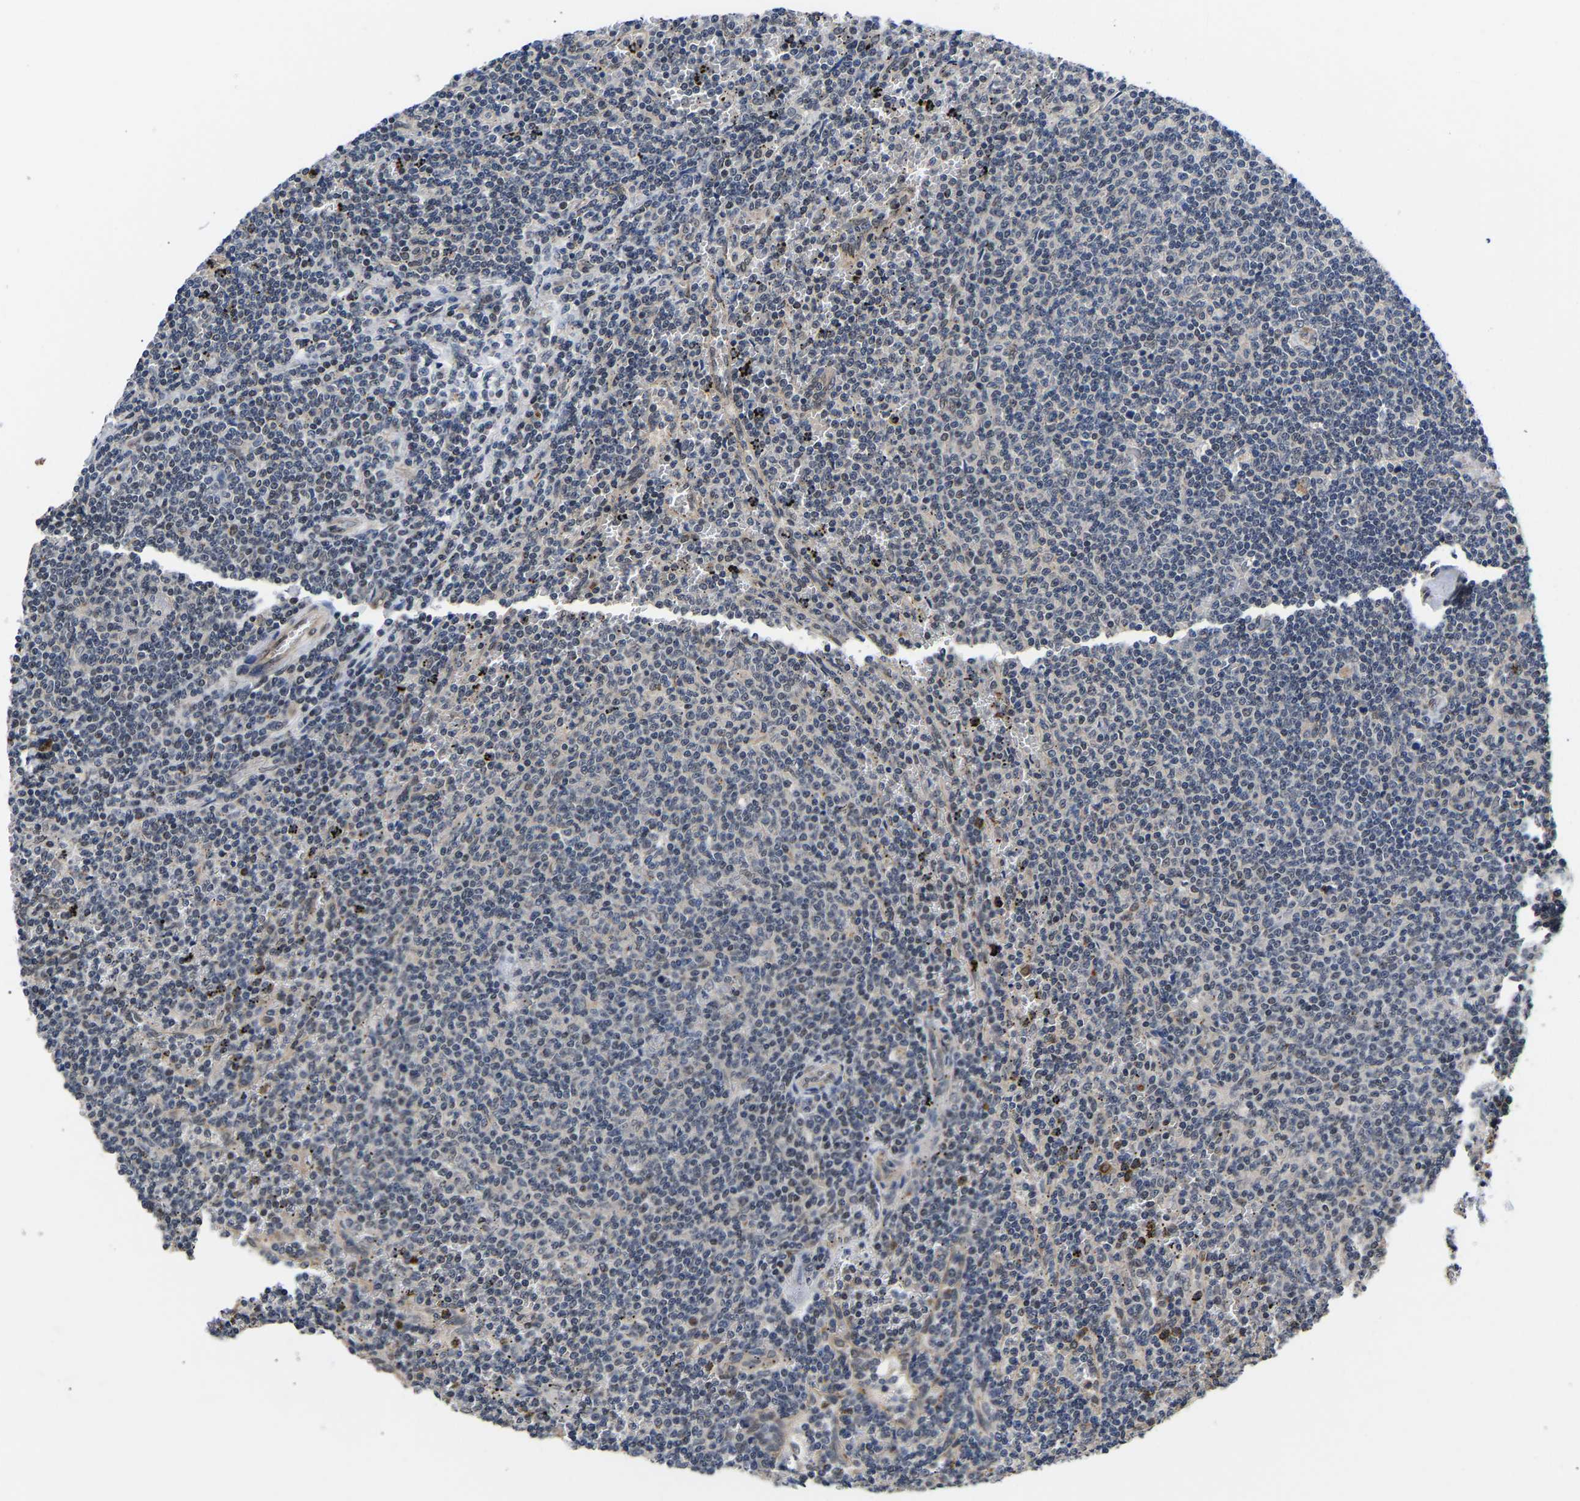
{"staining": {"intensity": "negative", "quantity": "none", "location": "none"}, "tissue": "lymphoma", "cell_type": "Tumor cells", "image_type": "cancer", "snomed": [{"axis": "morphology", "description": "Malignant lymphoma, non-Hodgkin's type, Low grade"}, {"axis": "topography", "description": "Spleen"}], "caption": "There is no significant positivity in tumor cells of malignant lymphoma, non-Hodgkin's type (low-grade).", "gene": "METTL16", "patient": {"sex": "female", "age": 50}}